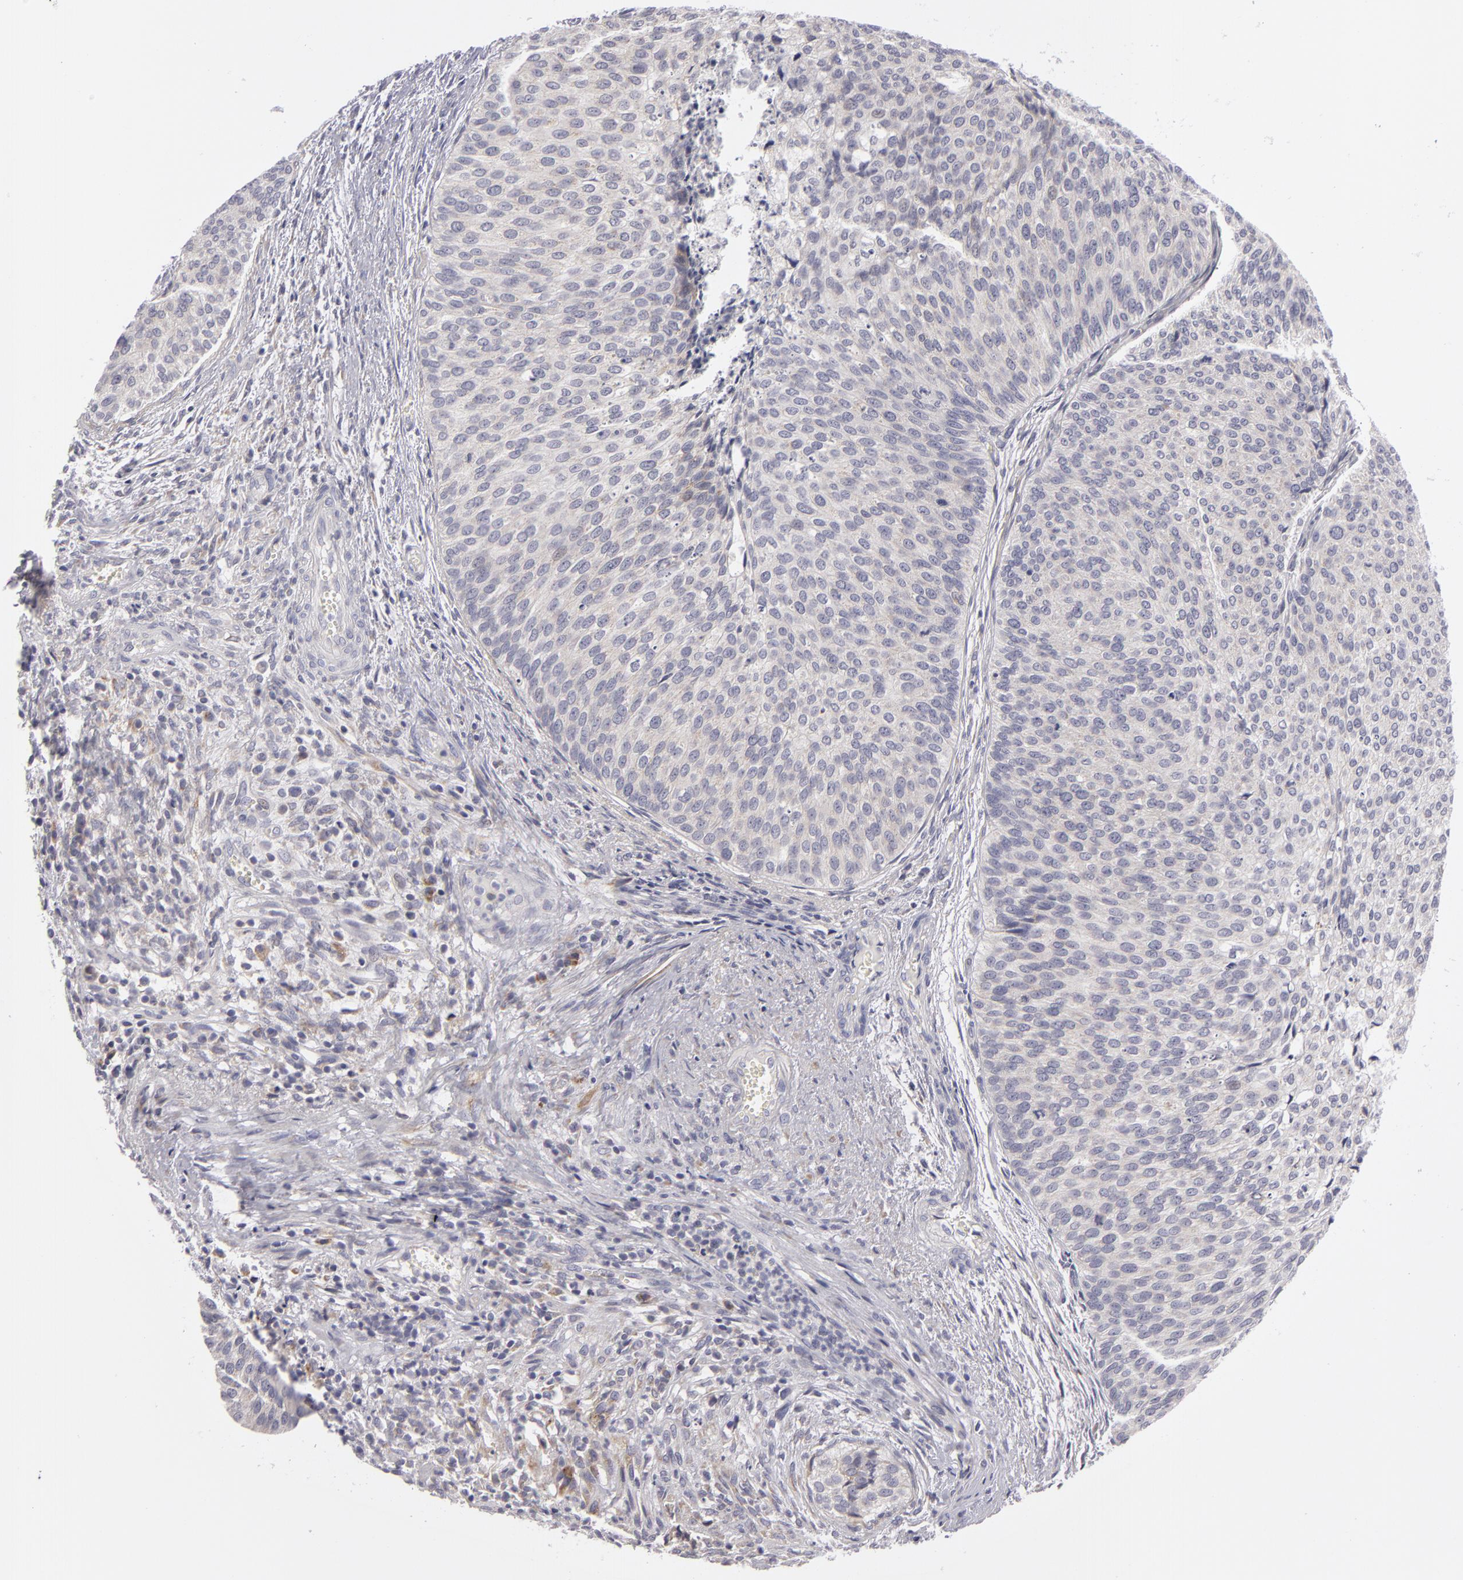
{"staining": {"intensity": "weak", "quantity": "<25%", "location": "cytoplasmic/membranous"}, "tissue": "urothelial cancer", "cell_type": "Tumor cells", "image_type": "cancer", "snomed": [{"axis": "morphology", "description": "Urothelial carcinoma, Low grade"}, {"axis": "topography", "description": "Urinary bladder"}], "caption": "Immunohistochemistry of human urothelial cancer exhibits no expression in tumor cells.", "gene": "ATP2B3", "patient": {"sex": "male", "age": 84}}